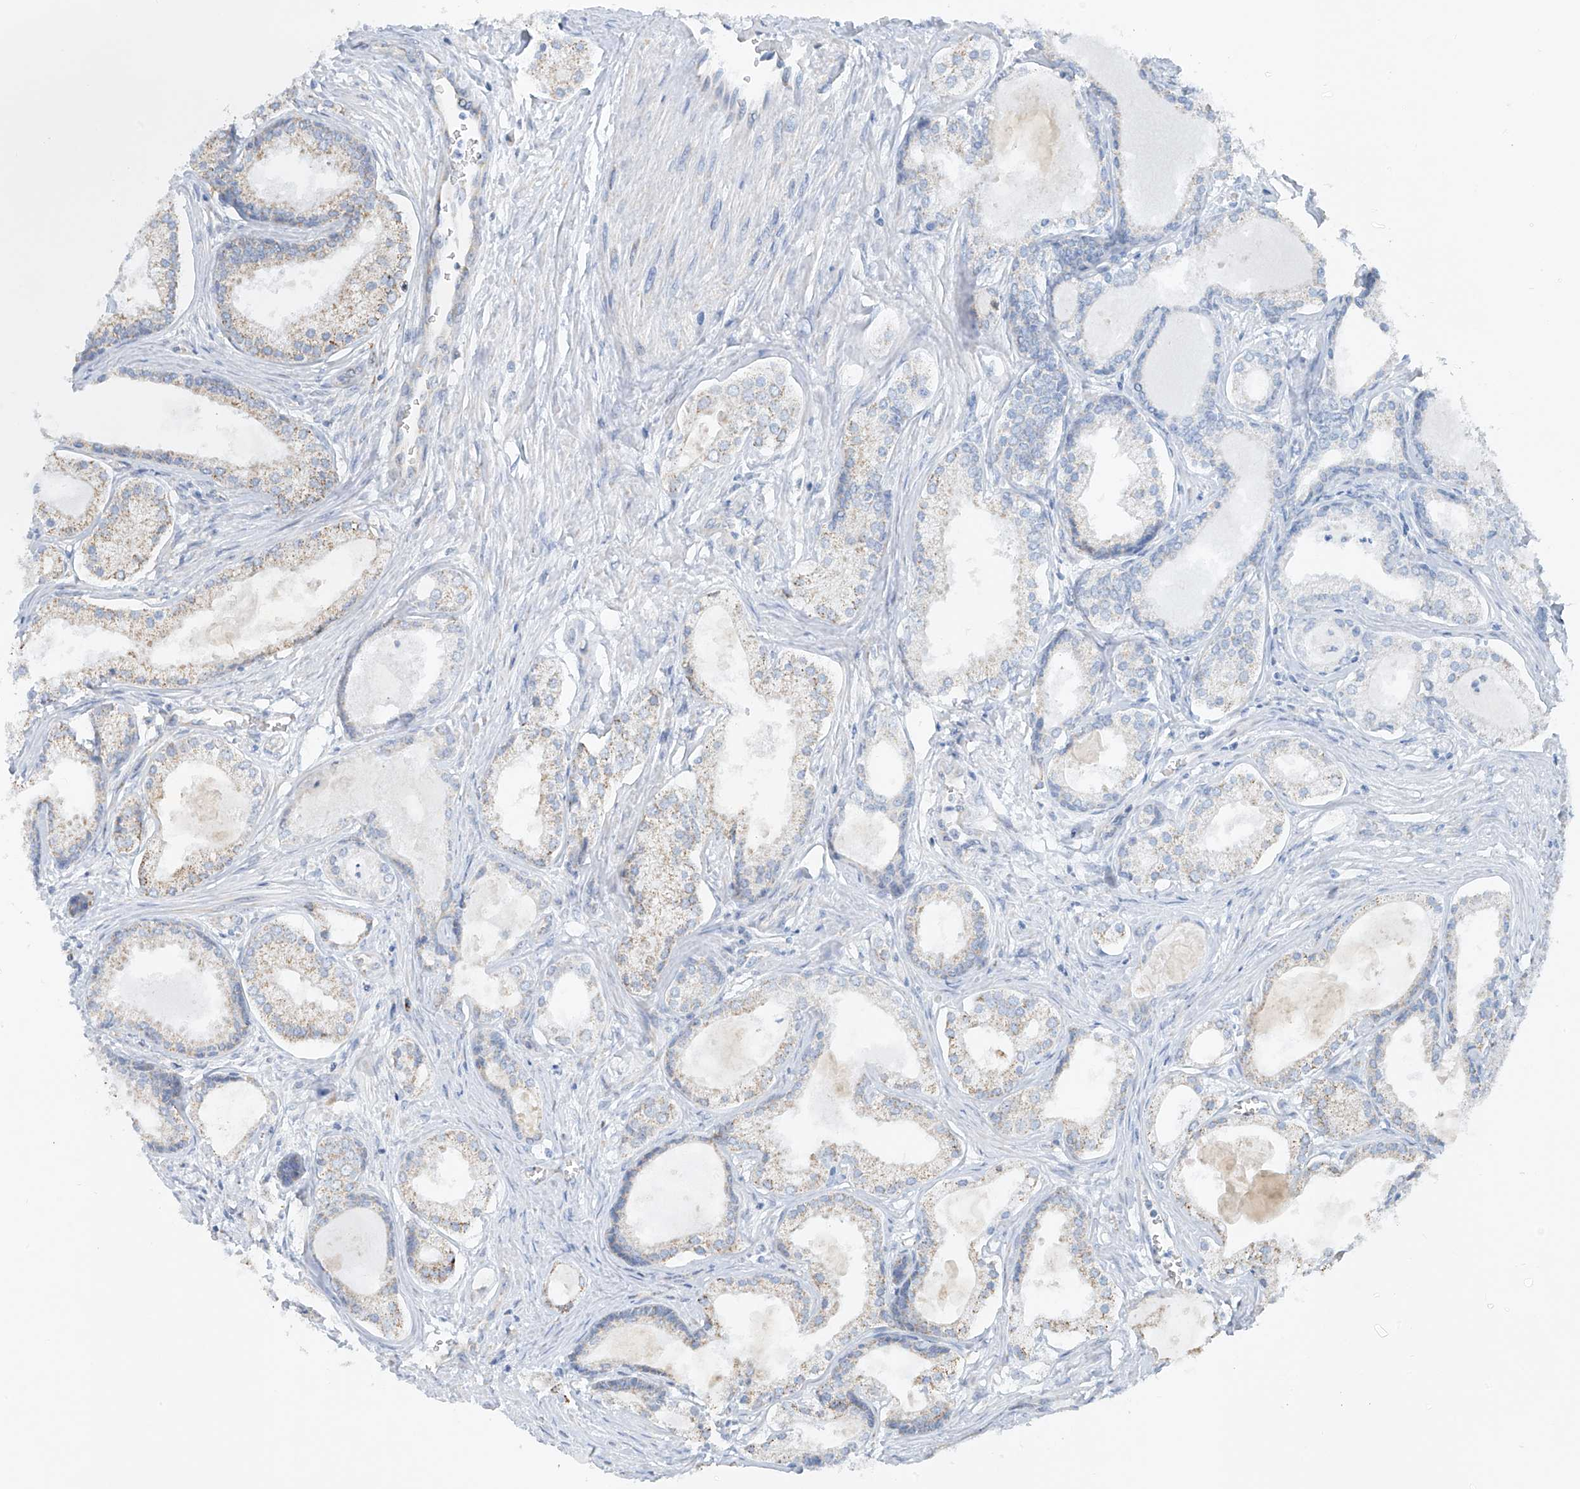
{"staining": {"intensity": "moderate", "quantity": "25%-75%", "location": "cytoplasmic/membranous"}, "tissue": "prostate cancer", "cell_type": "Tumor cells", "image_type": "cancer", "snomed": [{"axis": "morphology", "description": "Adenocarcinoma, High grade"}, {"axis": "topography", "description": "Prostate"}], "caption": "High-grade adenocarcinoma (prostate) stained with a protein marker shows moderate staining in tumor cells.", "gene": "SMDT1", "patient": {"sex": "male", "age": 68}}